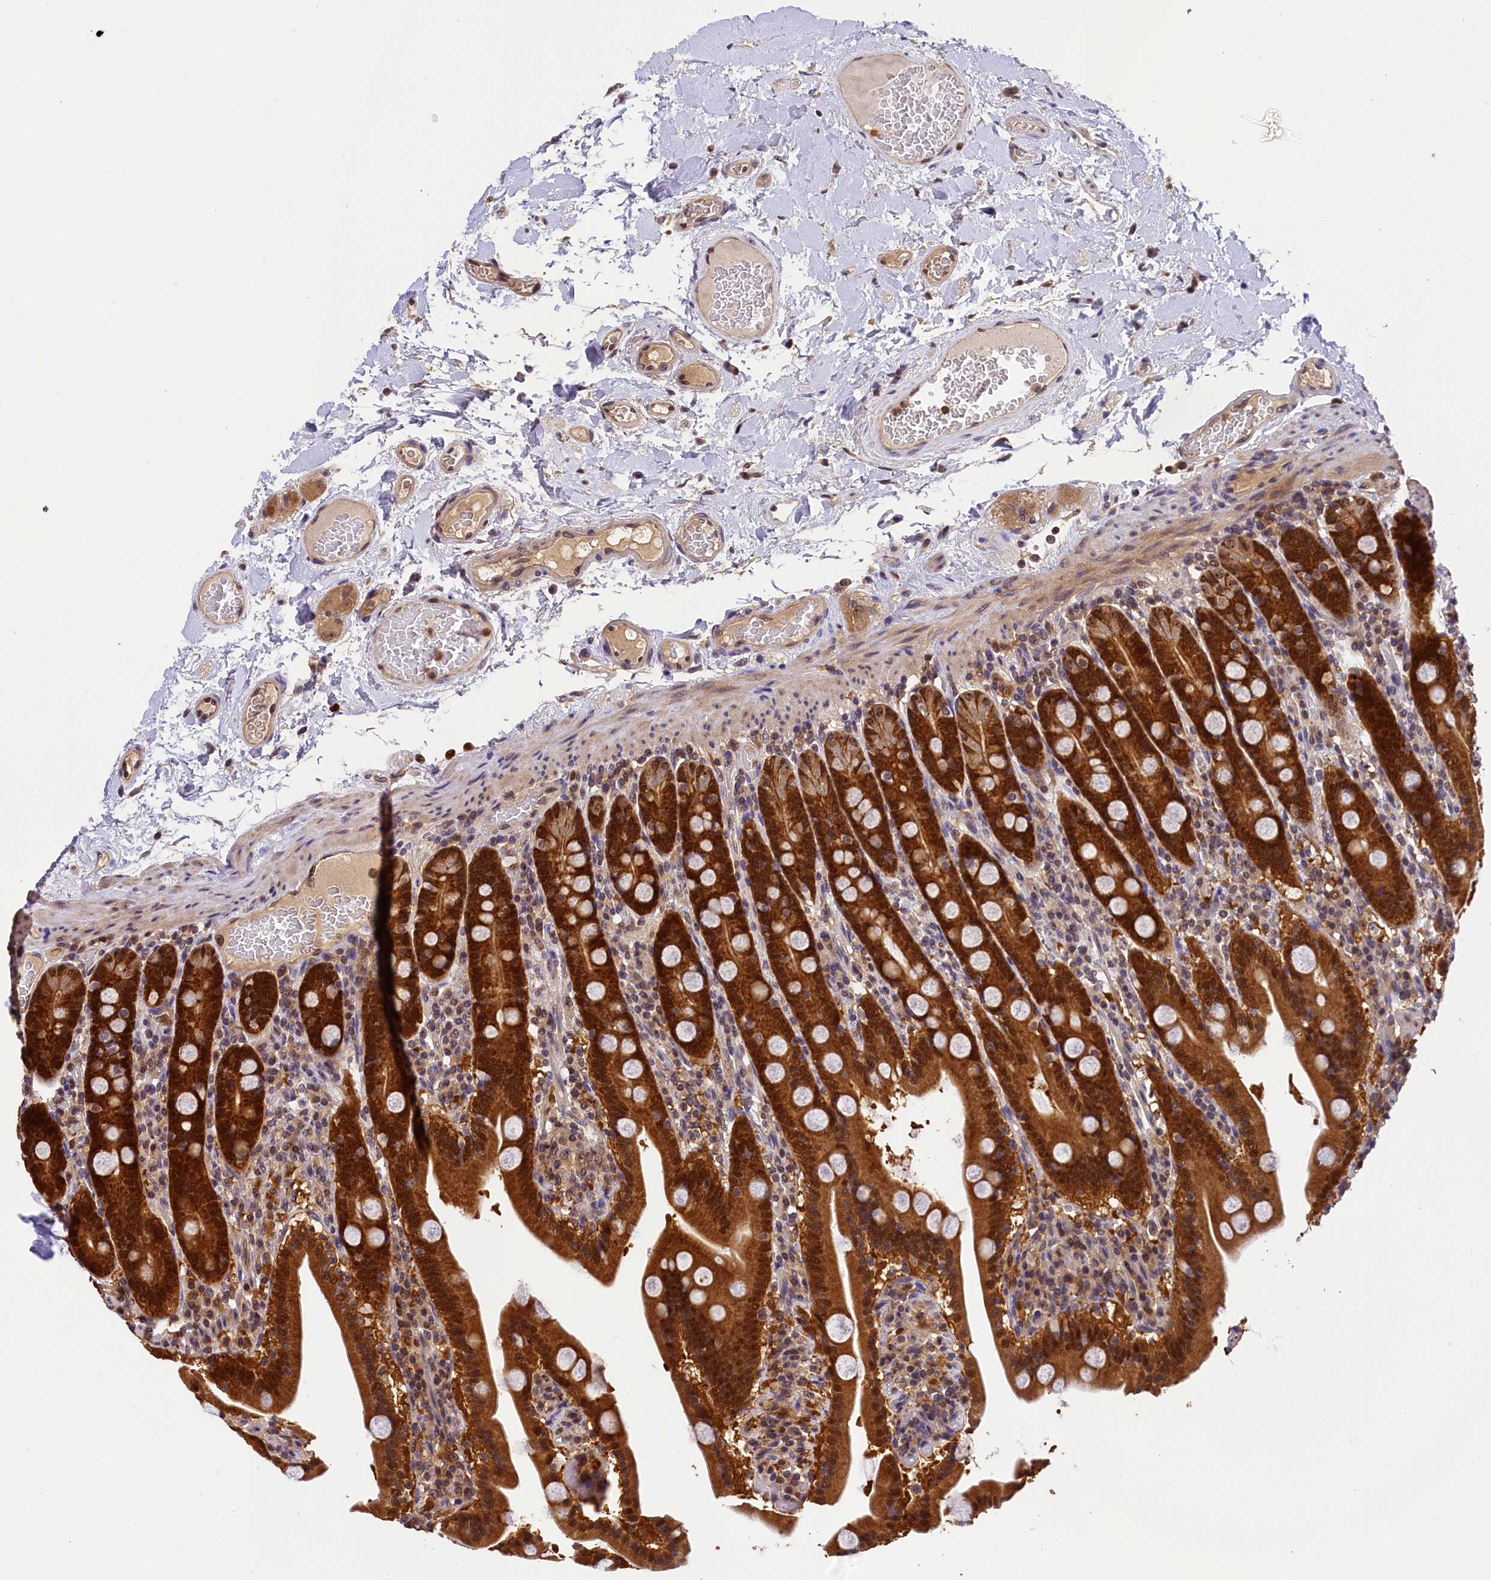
{"staining": {"intensity": "strong", "quantity": ">75%", "location": "cytoplasmic/membranous,nuclear"}, "tissue": "duodenum", "cell_type": "Glandular cells", "image_type": "normal", "snomed": [{"axis": "morphology", "description": "Normal tissue, NOS"}, {"axis": "topography", "description": "Duodenum"}], "caption": "The micrograph shows immunohistochemical staining of normal duodenum. There is strong cytoplasmic/membranous,nuclear positivity is identified in approximately >75% of glandular cells.", "gene": "EIF6", "patient": {"sex": "male", "age": 55}}